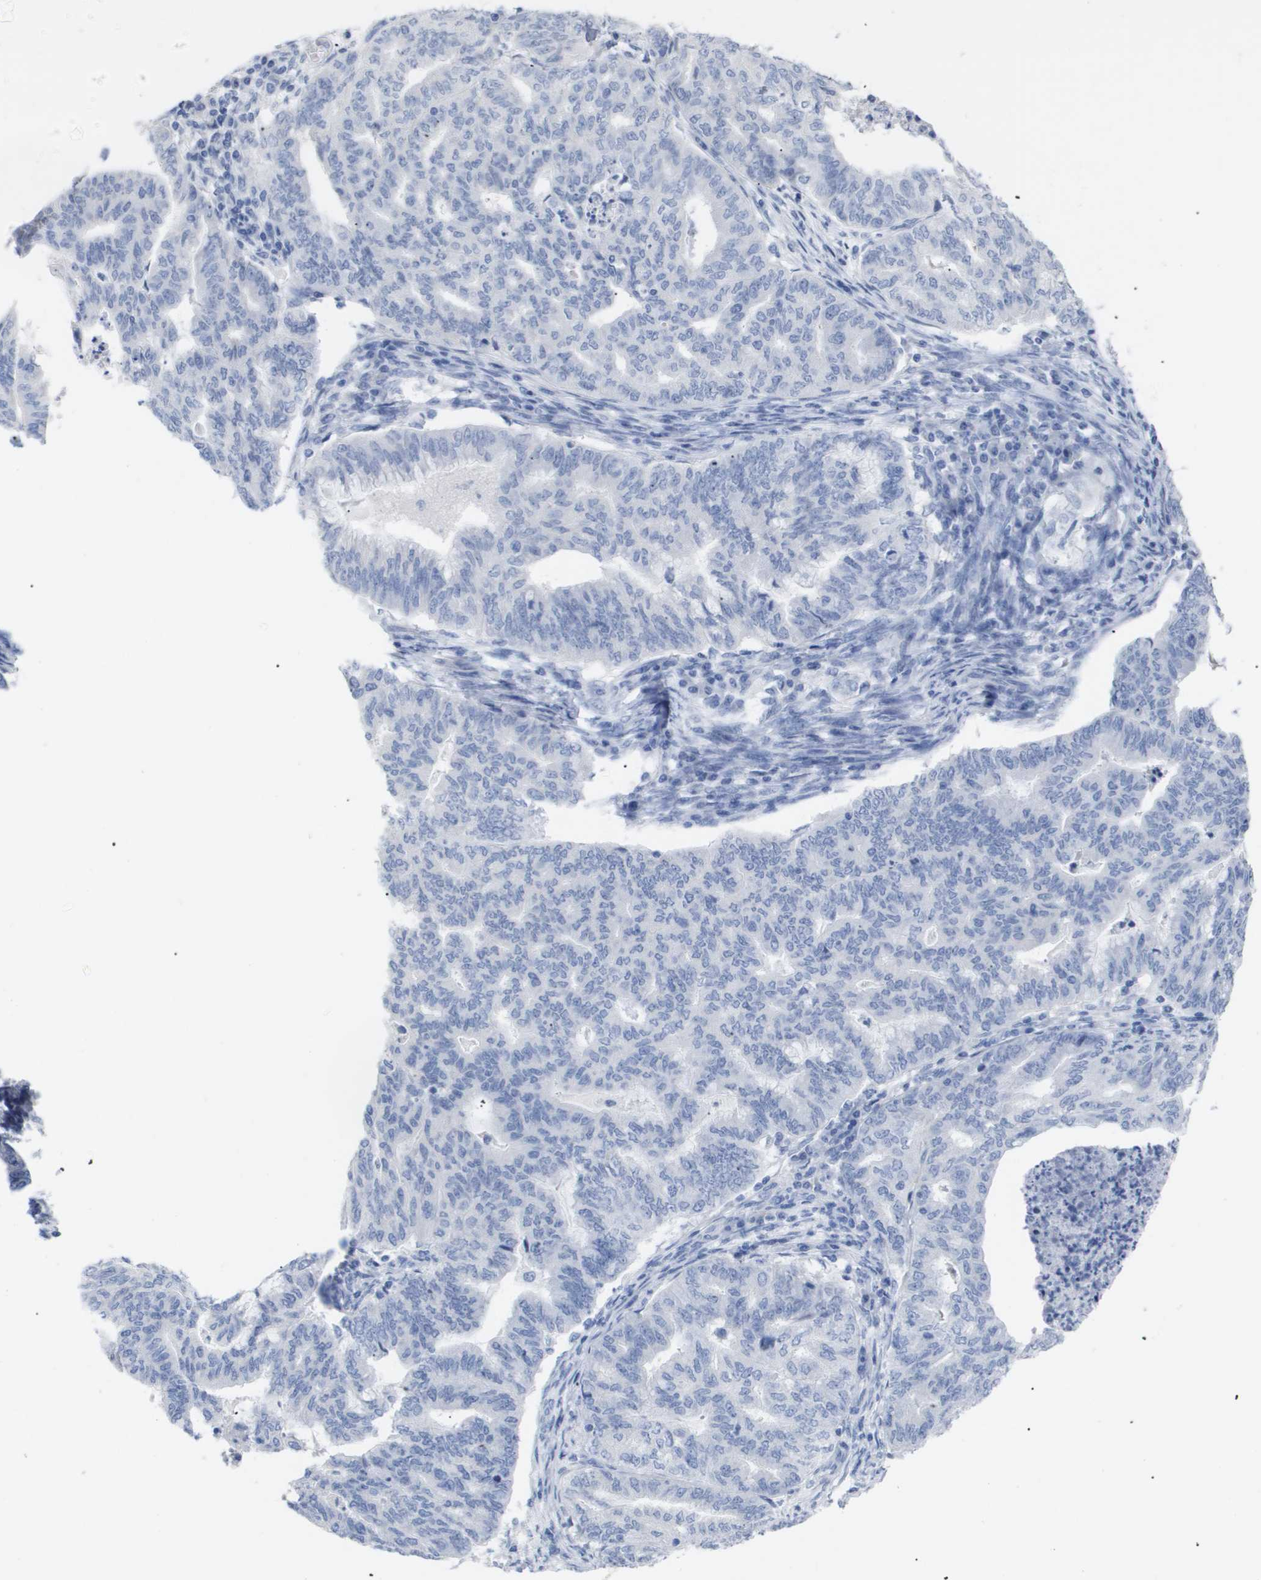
{"staining": {"intensity": "negative", "quantity": "none", "location": "none"}, "tissue": "endometrial cancer", "cell_type": "Tumor cells", "image_type": "cancer", "snomed": [{"axis": "morphology", "description": "Adenocarcinoma, NOS"}, {"axis": "topography", "description": "Endometrium"}], "caption": "Immunohistochemistry of human endometrial cancer reveals no staining in tumor cells. (Brightfield microscopy of DAB (3,3'-diaminobenzidine) IHC at high magnification).", "gene": "CAV3", "patient": {"sex": "female", "age": 79}}